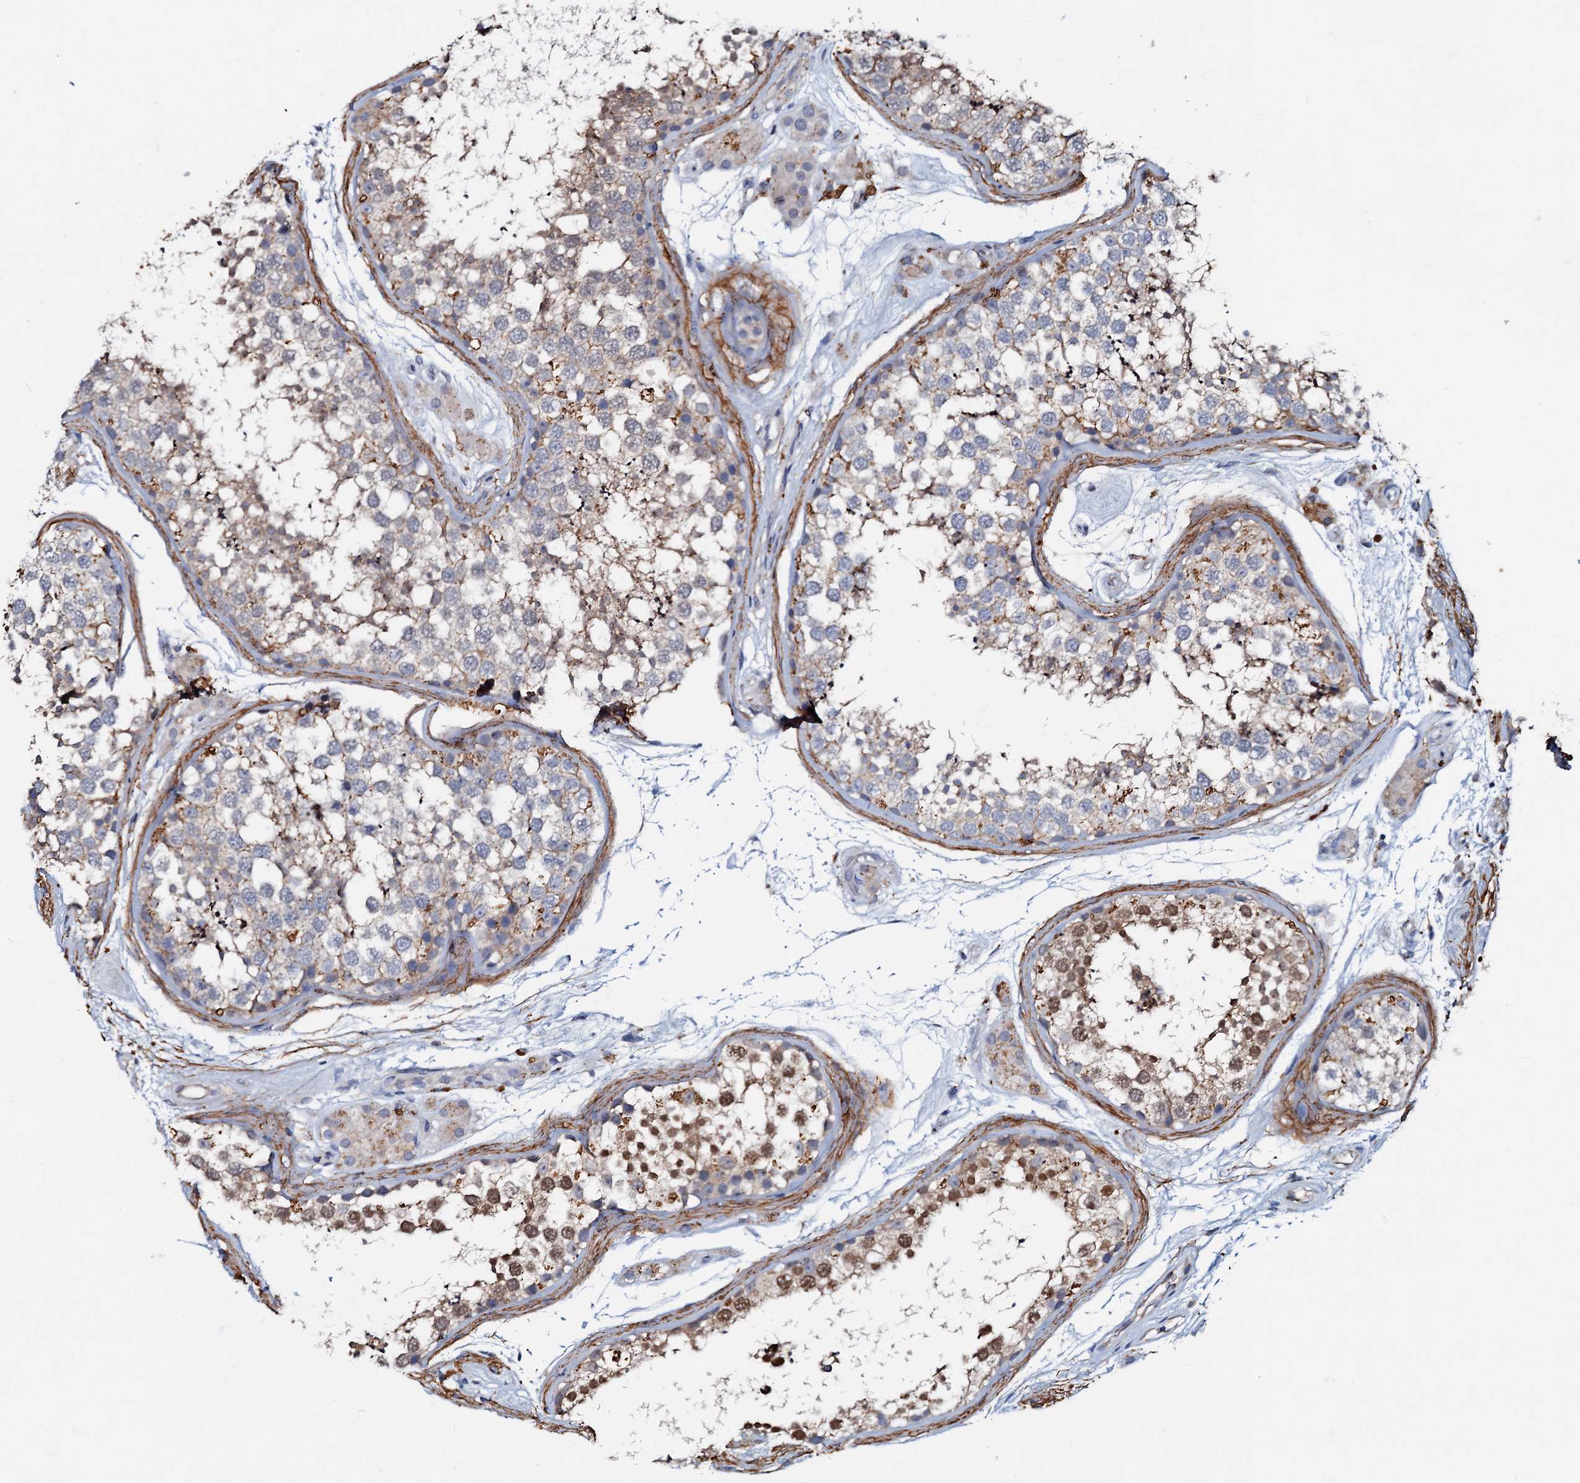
{"staining": {"intensity": "moderate", "quantity": "25%-75%", "location": "cytoplasmic/membranous,nuclear"}, "tissue": "testis", "cell_type": "Cells in seminiferous ducts", "image_type": "normal", "snomed": [{"axis": "morphology", "description": "Normal tissue, NOS"}, {"axis": "topography", "description": "Testis"}], "caption": "The image displays staining of normal testis, revealing moderate cytoplasmic/membranous,nuclear protein staining (brown color) within cells in seminiferous ducts. (brown staining indicates protein expression, while blue staining denotes nuclei).", "gene": "MANSC4", "patient": {"sex": "male", "age": 56}}